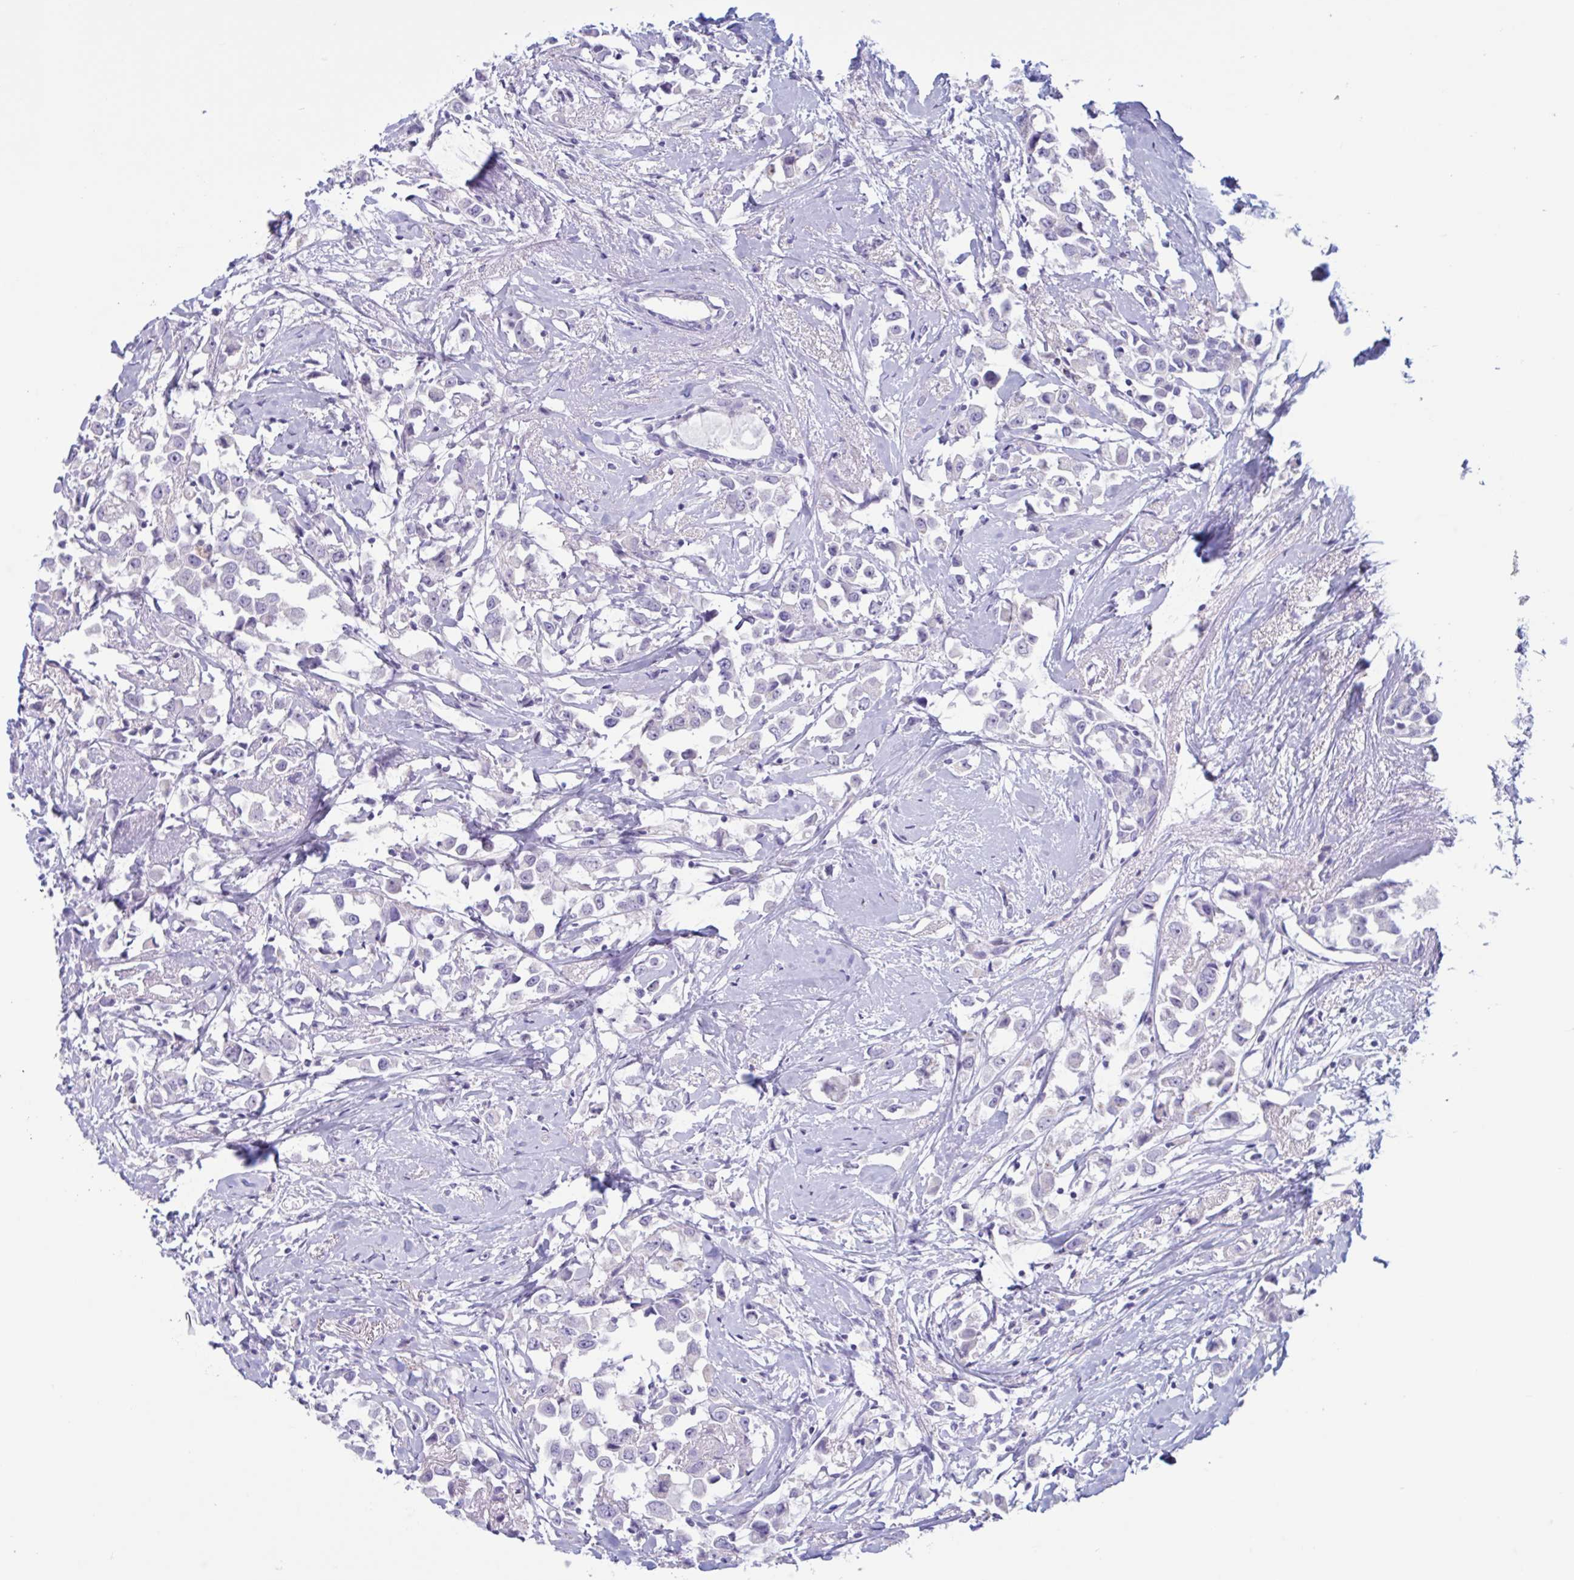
{"staining": {"intensity": "negative", "quantity": "none", "location": "none"}, "tissue": "breast cancer", "cell_type": "Tumor cells", "image_type": "cancer", "snomed": [{"axis": "morphology", "description": "Duct carcinoma"}, {"axis": "topography", "description": "Breast"}], "caption": "An image of human breast intraductal carcinoma is negative for staining in tumor cells.", "gene": "XCL1", "patient": {"sex": "female", "age": 61}}